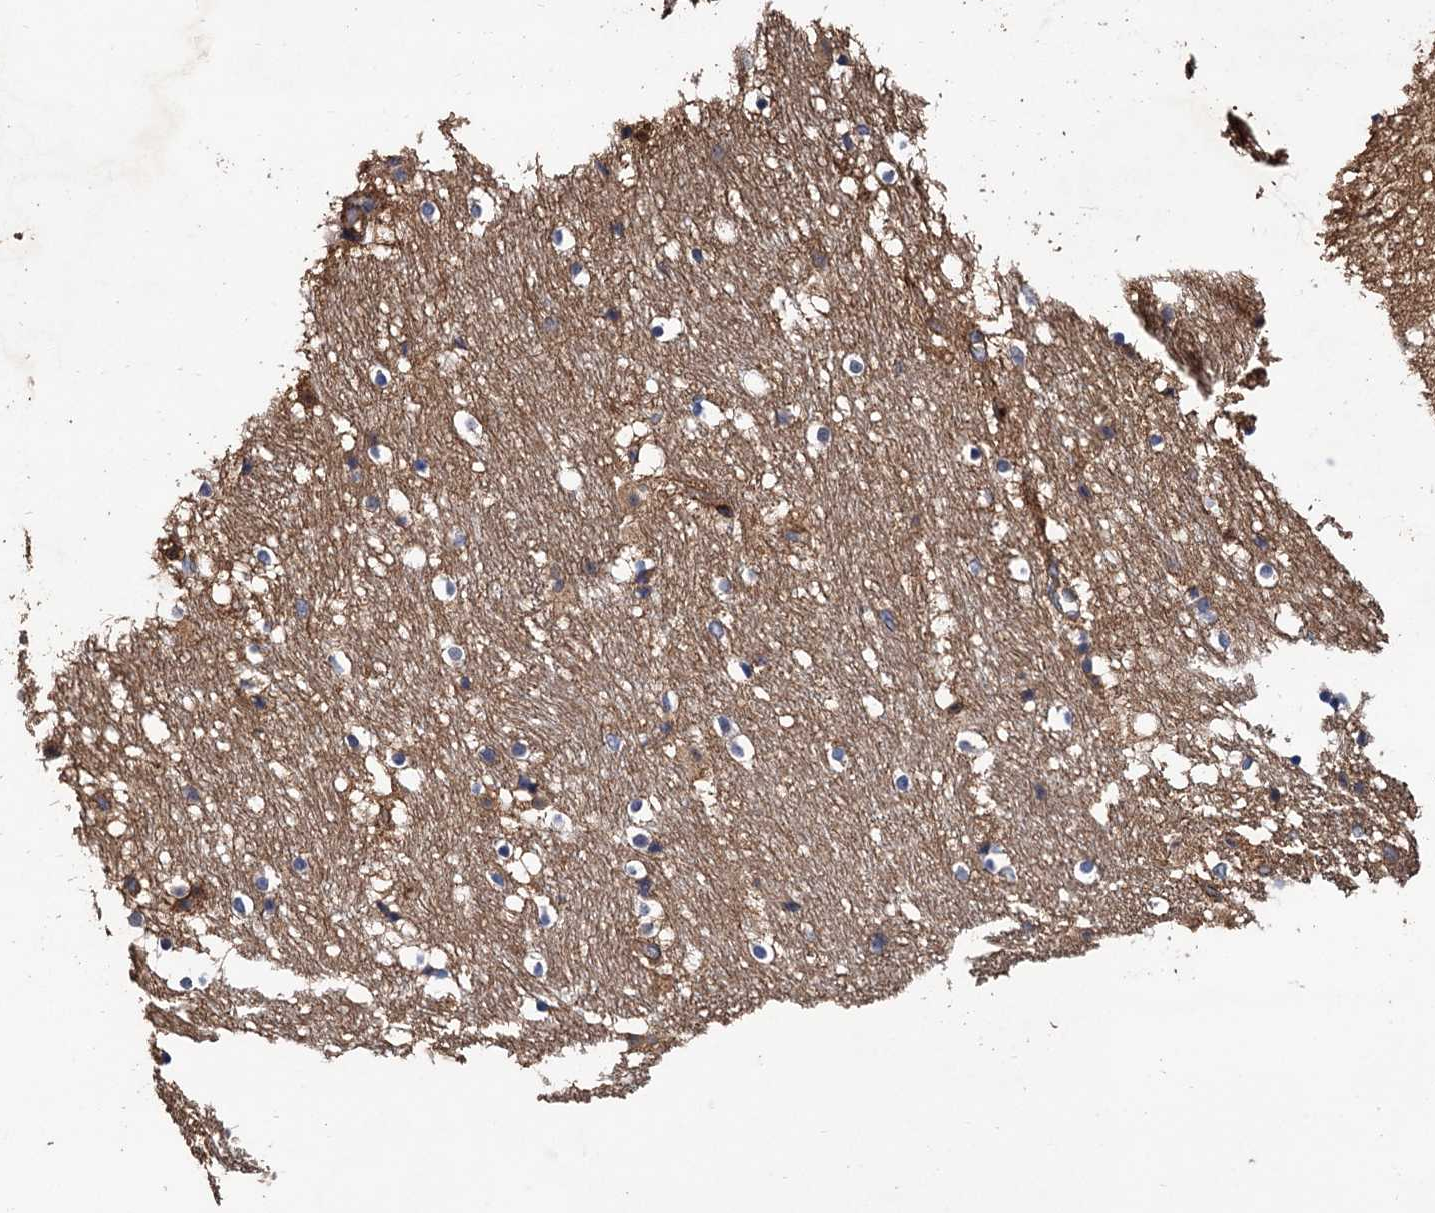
{"staining": {"intensity": "weak", "quantity": "<25%", "location": "cytoplasmic/membranous"}, "tissue": "hippocampus", "cell_type": "Glial cells", "image_type": "normal", "snomed": [{"axis": "morphology", "description": "Normal tissue, NOS"}, {"axis": "topography", "description": "Hippocampus"}], "caption": "This is a image of immunohistochemistry staining of normal hippocampus, which shows no positivity in glial cells.", "gene": "TMEM39B", "patient": {"sex": "female", "age": 52}}